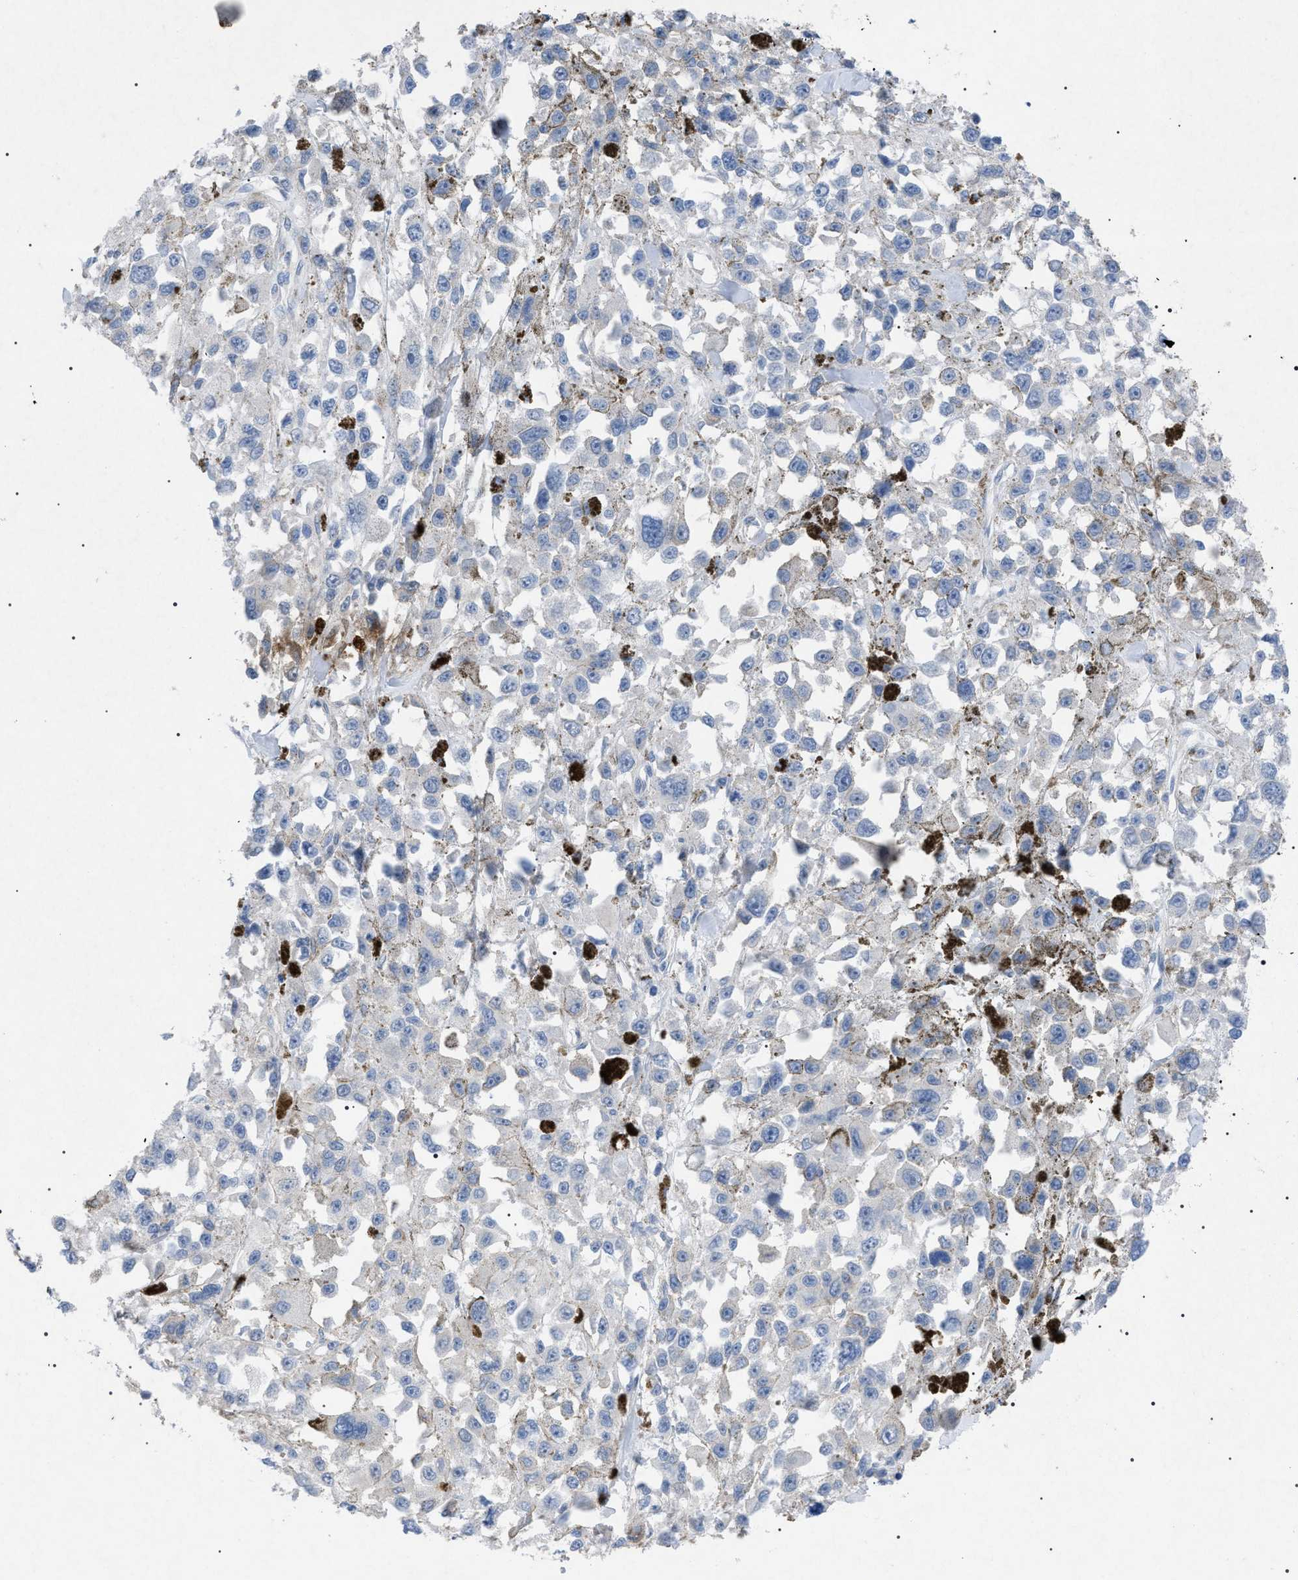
{"staining": {"intensity": "negative", "quantity": "none", "location": "none"}, "tissue": "melanoma", "cell_type": "Tumor cells", "image_type": "cancer", "snomed": [{"axis": "morphology", "description": "Malignant melanoma, Metastatic site"}, {"axis": "topography", "description": "Lymph node"}], "caption": "This image is of malignant melanoma (metastatic site) stained with IHC to label a protein in brown with the nuclei are counter-stained blue. There is no staining in tumor cells.", "gene": "ADAMTS1", "patient": {"sex": "male", "age": 59}}